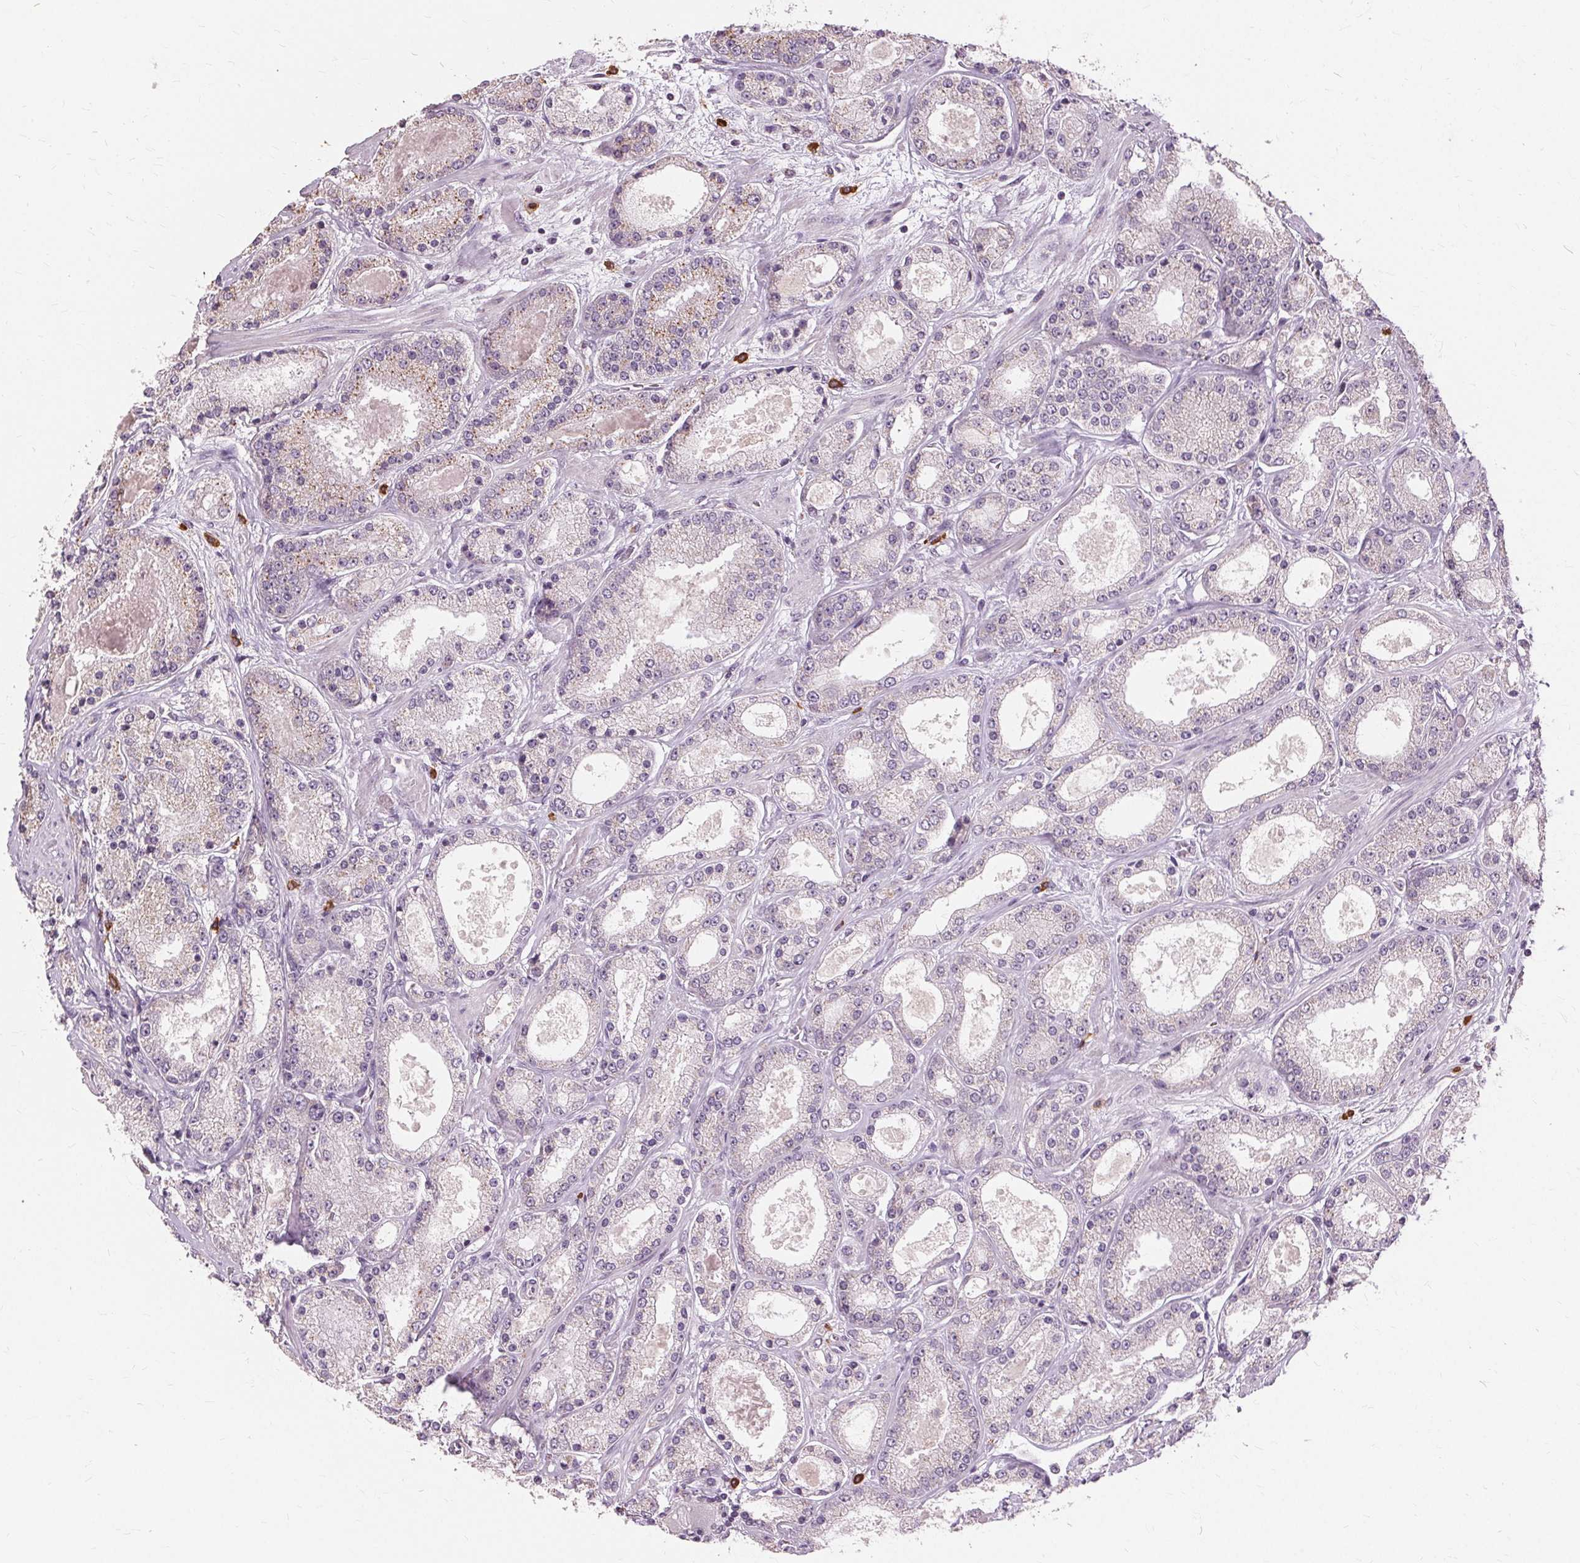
{"staining": {"intensity": "negative", "quantity": "none", "location": "none"}, "tissue": "prostate cancer", "cell_type": "Tumor cells", "image_type": "cancer", "snomed": [{"axis": "morphology", "description": "Adenocarcinoma, High grade"}, {"axis": "topography", "description": "Prostate"}], "caption": "High power microscopy photomicrograph of an immunohistochemistry image of prostate adenocarcinoma (high-grade), revealing no significant staining in tumor cells.", "gene": "SIGLEC6", "patient": {"sex": "male", "age": 67}}